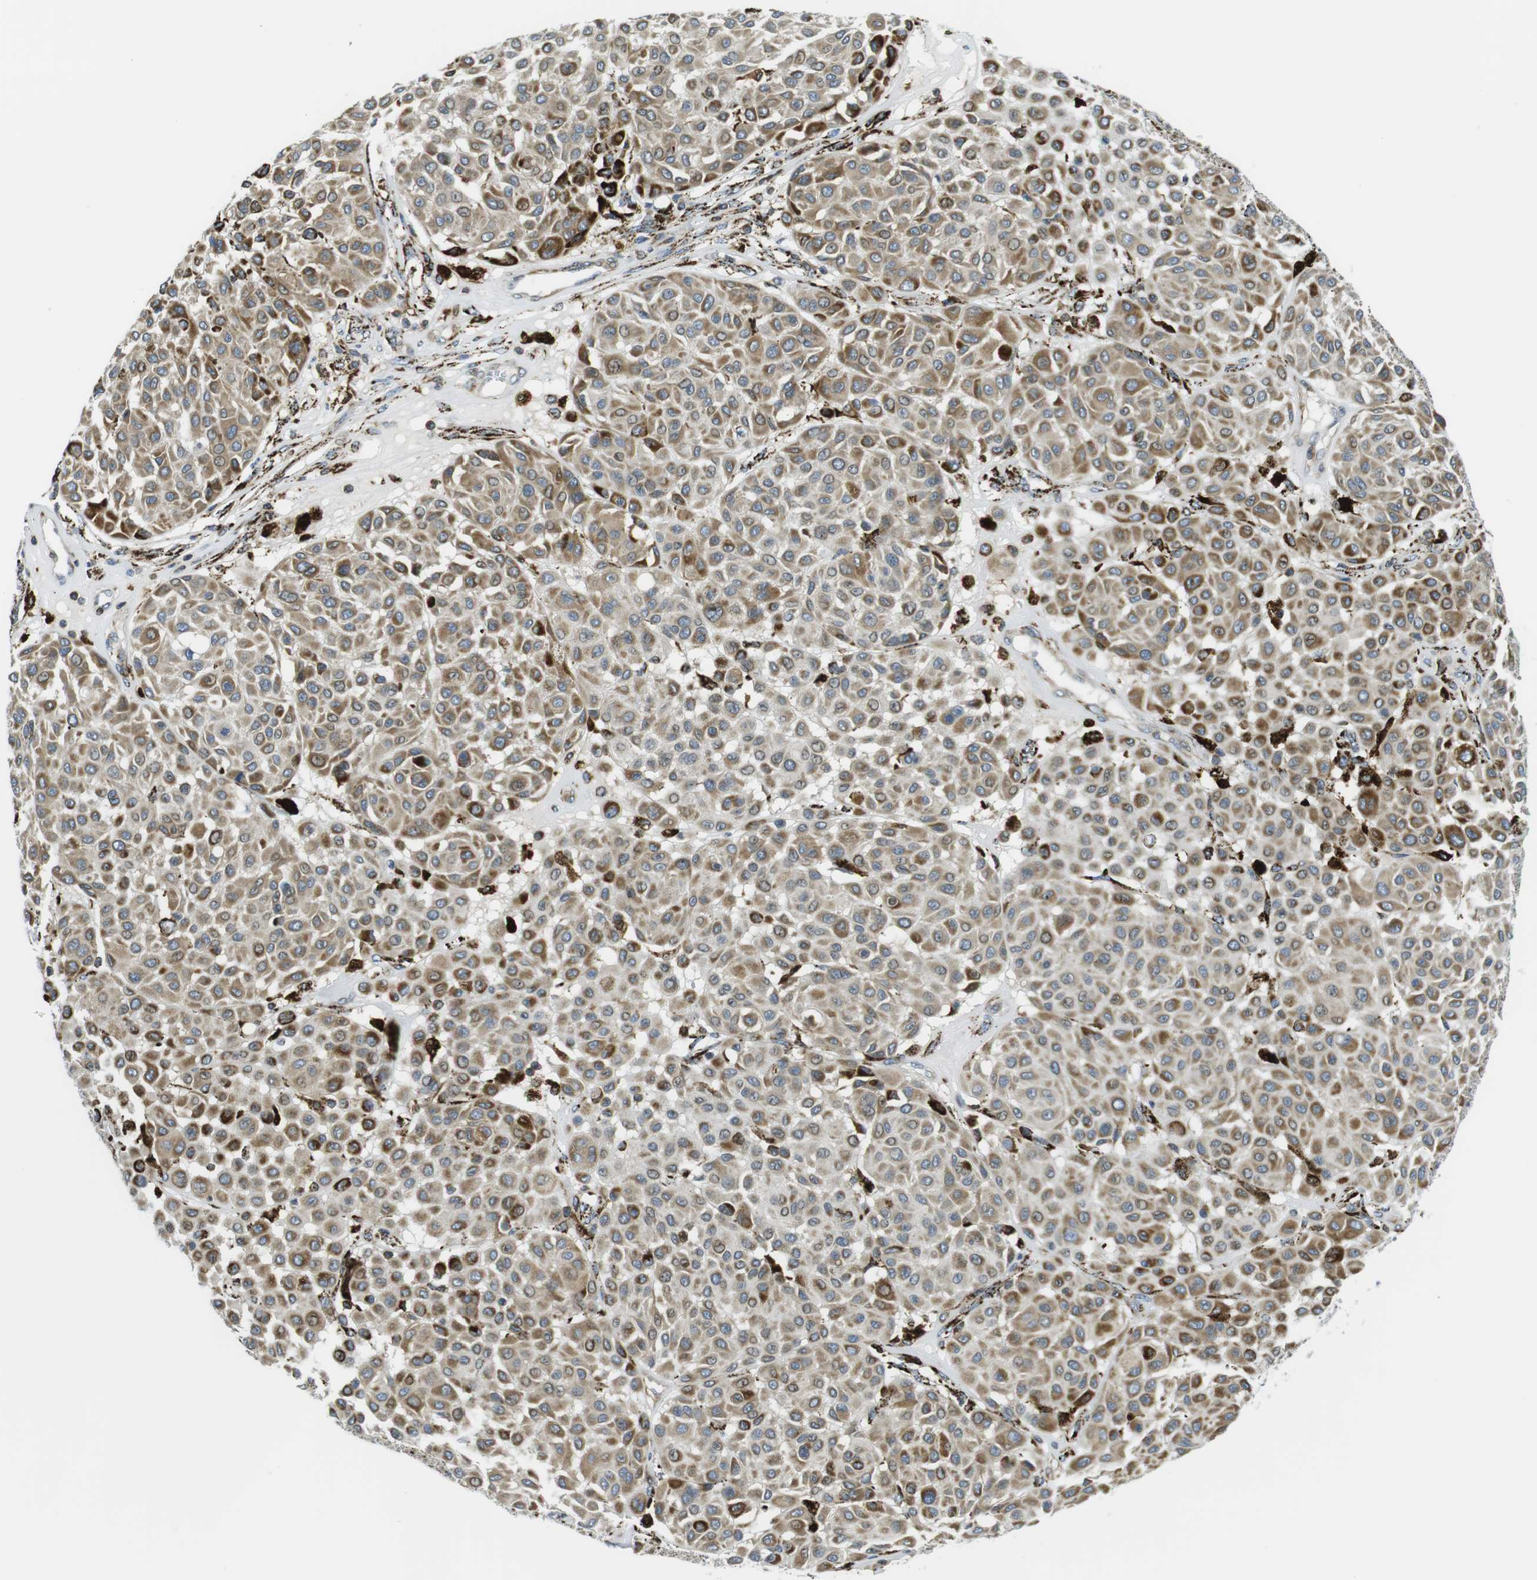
{"staining": {"intensity": "moderate", "quantity": ">75%", "location": "cytoplasmic/membranous"}, "tissue": "melanoma", "cell_type": "Tumor cells", "image_type": "cancer", "snomed": [{"axis": "morphology", "description": "Malignant melanoma, Metastatic site"}, {"axis": "topography", "description": "Soft tissue"}], "caption": "A brown stain highlights moderate cytoplasmic/membranous staining of a protein in human melanoma tumor cells.", "gene": "KCNE3", "patient": {"sex": "male", "age": 41}}